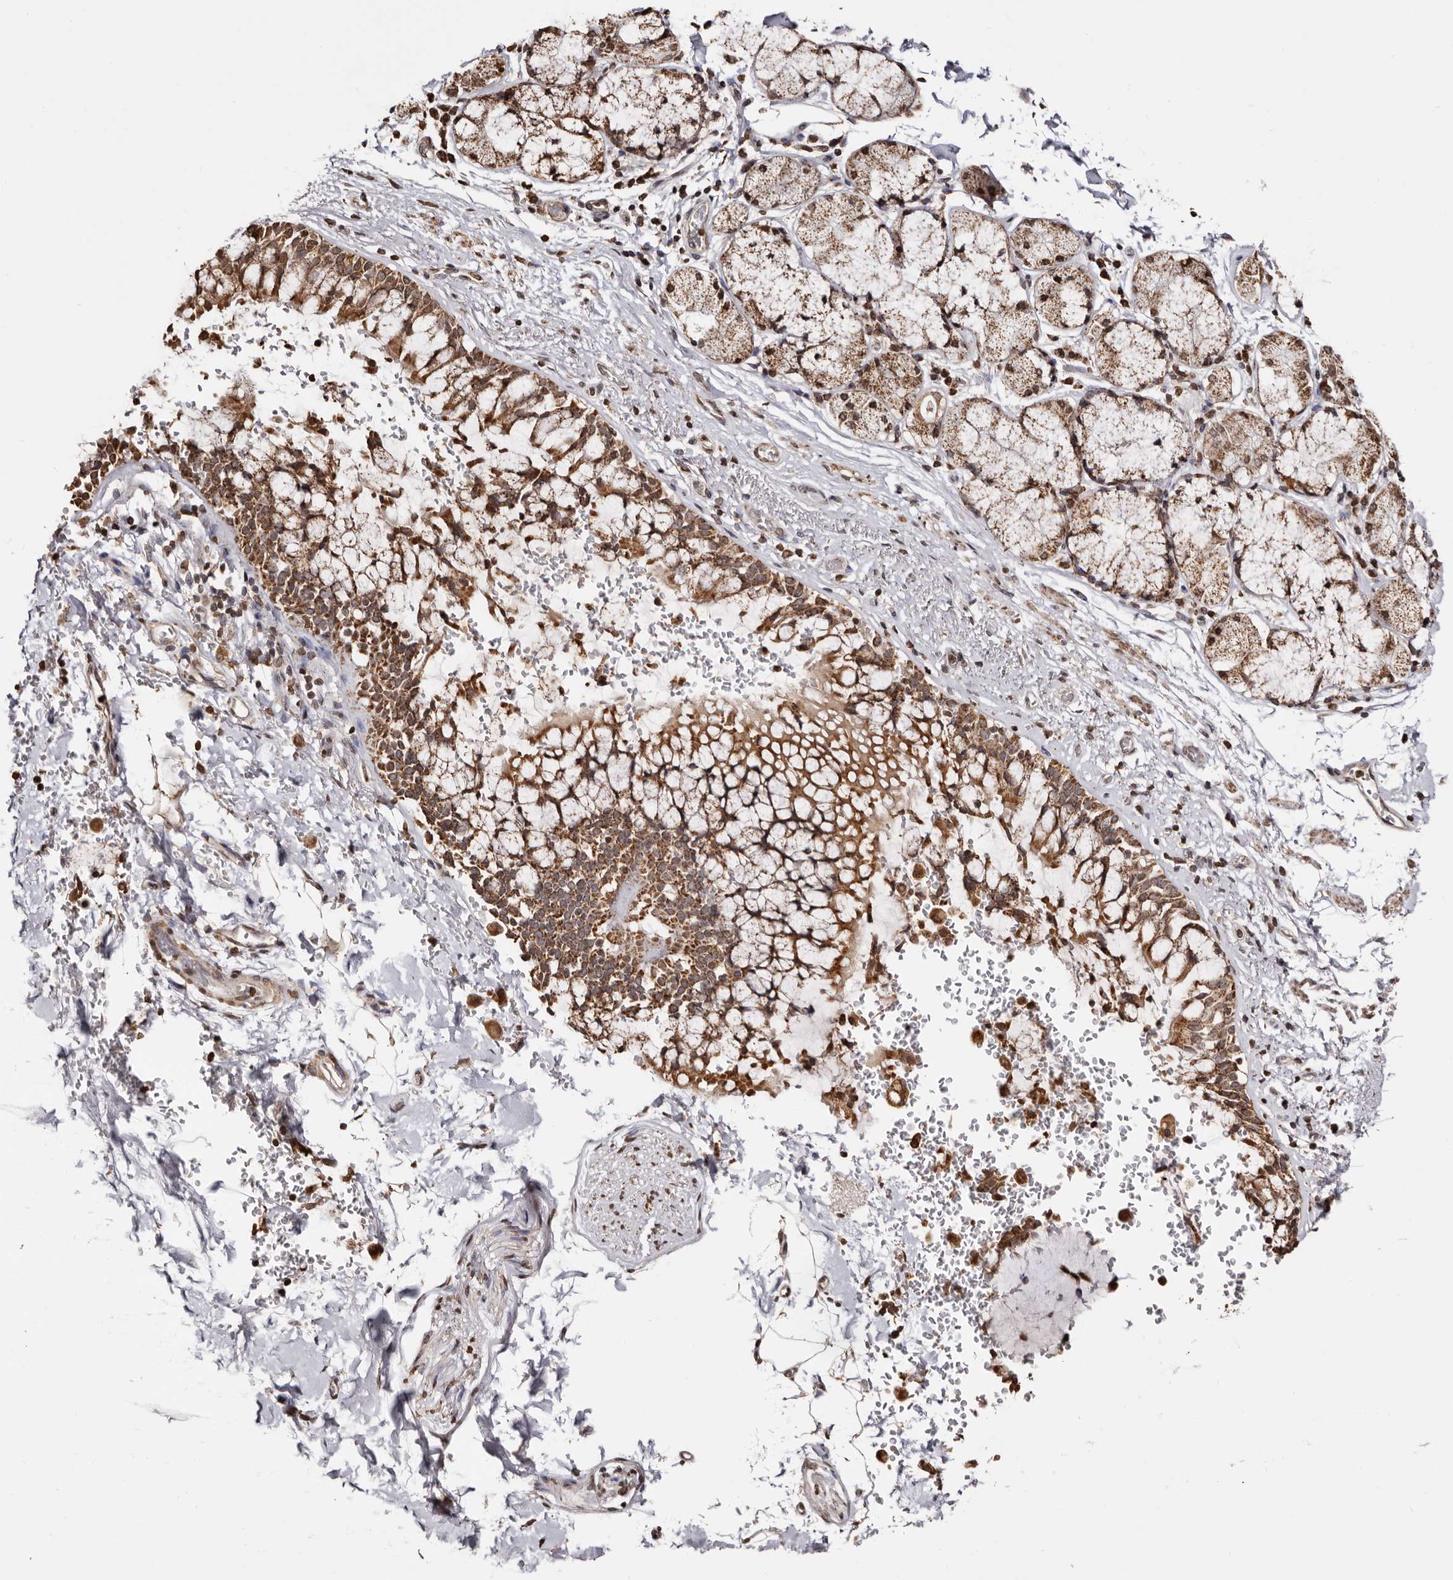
{"staining": {"intensity": "moderate", "quantity": ">75%", "location": "cytoplasmic/membranous"}, "tissue": "bronchus", "cell_type": "Respiratory epithelial cells", "image_type": "normal", "snomed": [{"axis": "morphology", "description": "Normal tissue, NOS"}, {"axis": "morphology", "description": "Inflammation, NOS"}, {"axis": "topography", "description": "Cartilage tissue"}, {"axis": "topography", "description": "Bronchus"}, {"axis": "topography", "description": "Lung"}], "caption": "IHC histopathology image of normal human bronchus stained for a protein (brown), which reveals medium levels of moderate cytoplasmic/membranous positivity in approximately >75% of respiratory epithelial cells.", "gene": "CCDC190", "patient": {"sex": "female", "age": 64}}